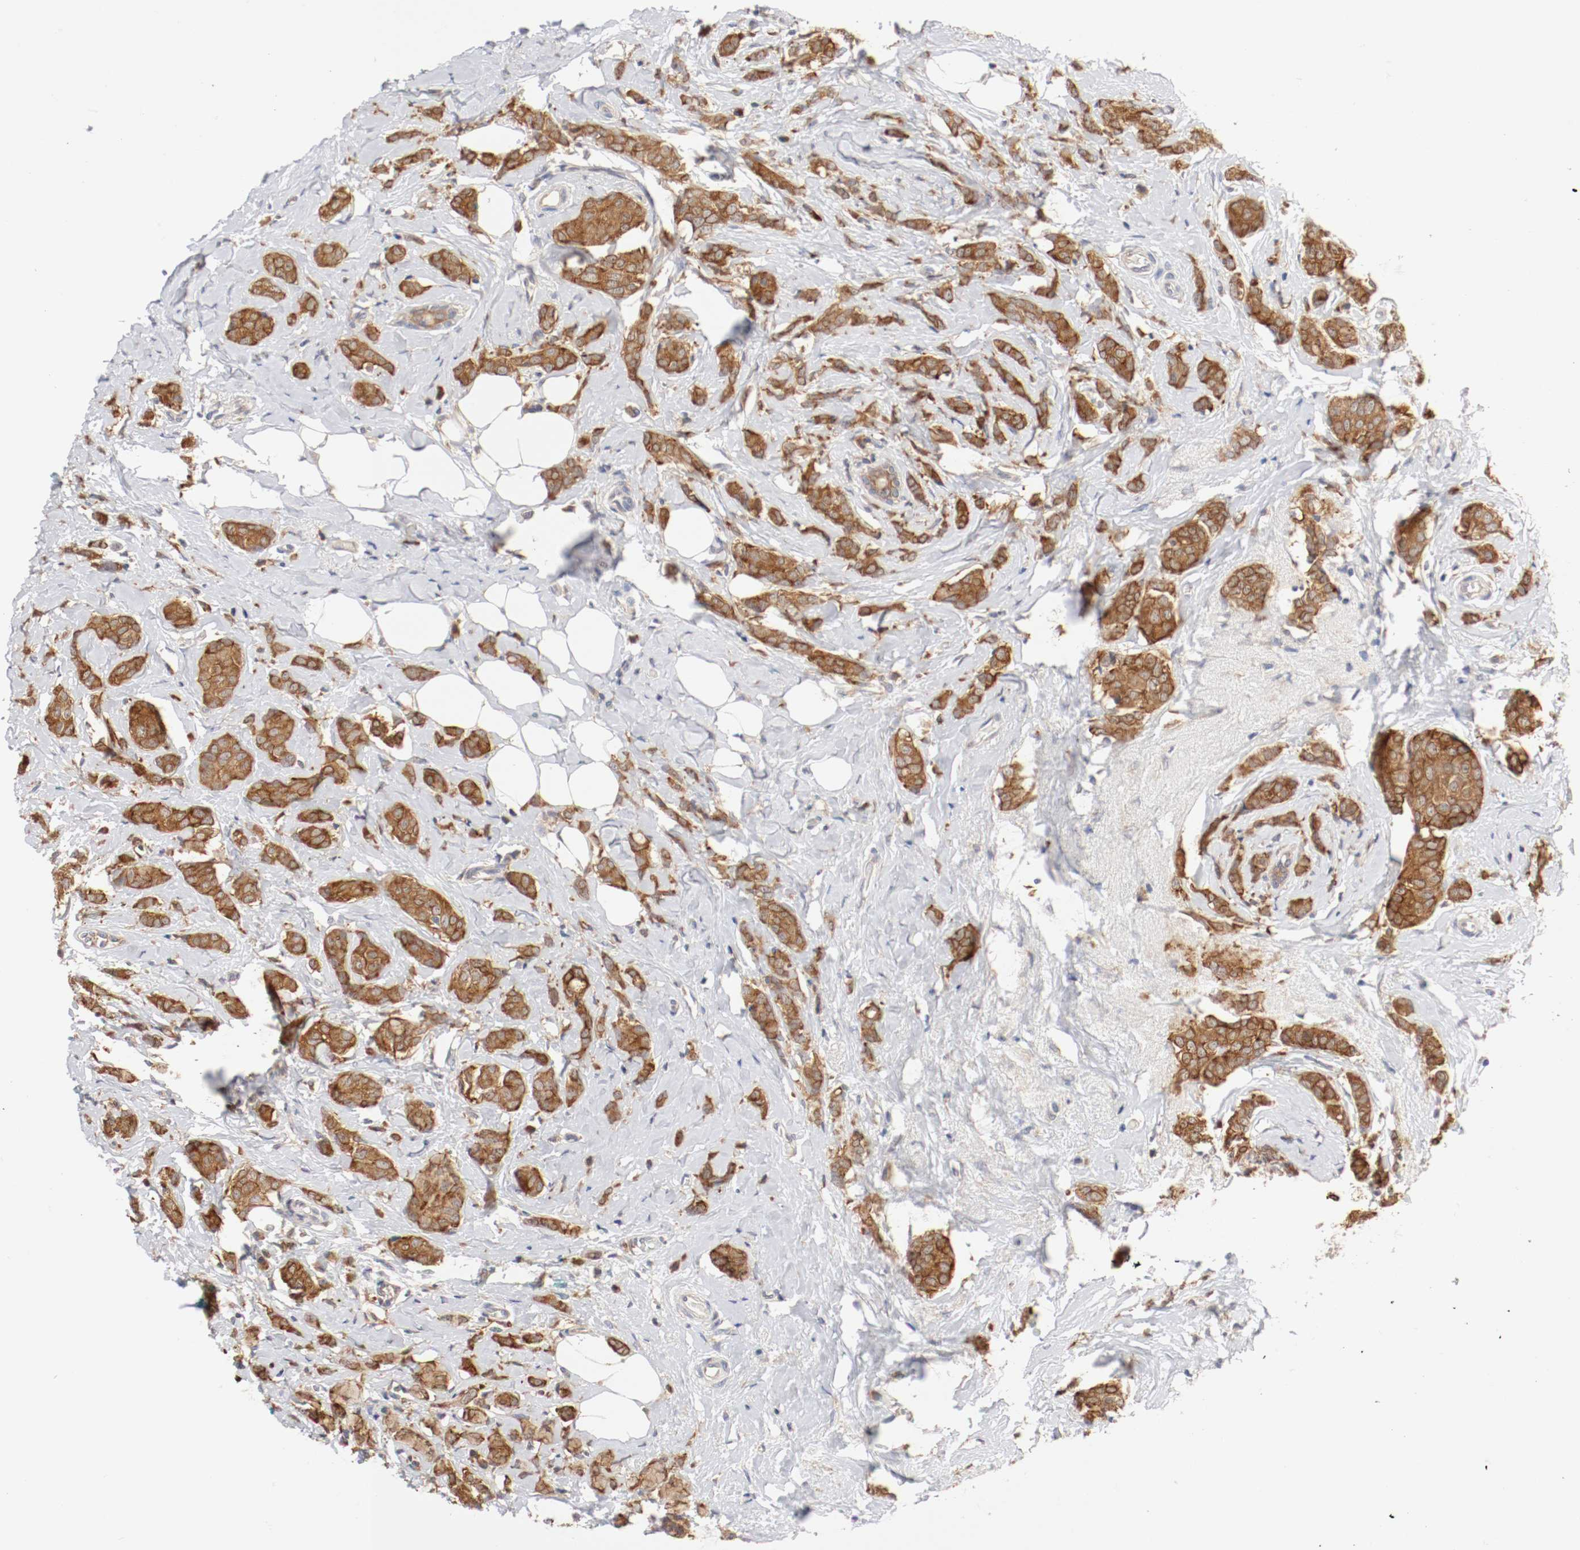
{"staining": {"intensity": "moderate", "quantity": ">75%", "location": "cytoplasmic/membranous"}, "tissue": "breast cancer", "cell_type": "Tumor cells", "image_type": "cancer", "snomed": [{"axis": "morphology", "description": "Lobular carcinoma"}, {"axis": "topography", "description": "Breast"}], "caption": "Moderate cytoplasmic/membranous staining for a protein is seen in approximately >75% of tumor cells of breast cancer using IHC.", "gene": "FKBP3", "patient": {"sex": "female", "age": 60}}